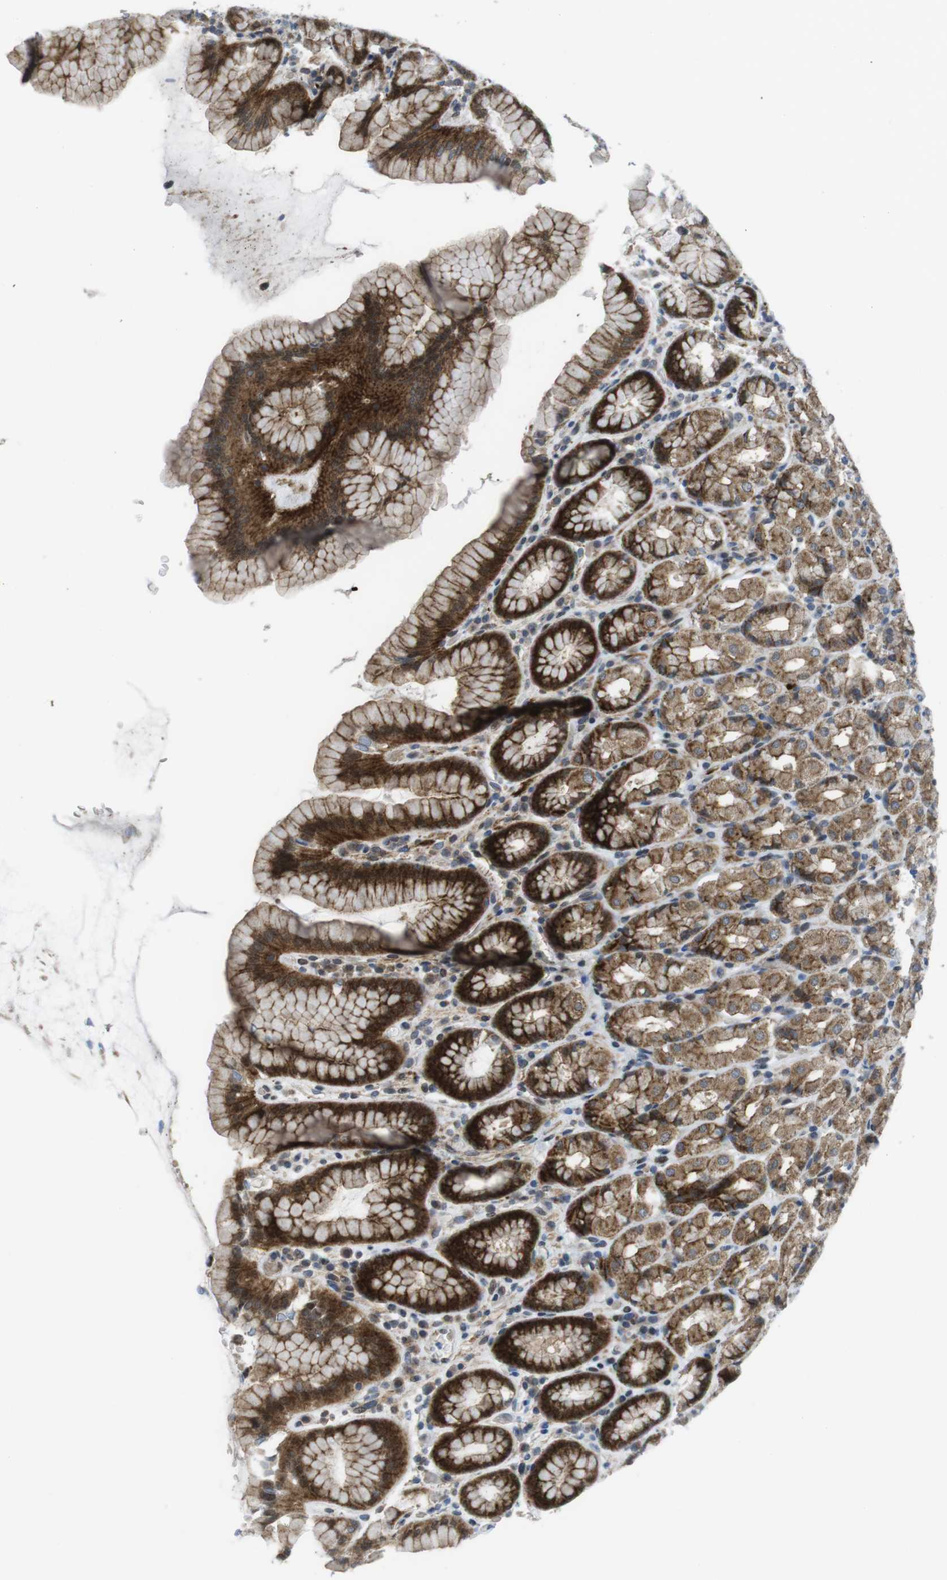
{"staining": {"intensity": "strong", "quantity": "25%-75%", "location": "cytoplasmic/membranous"}, "tissue": "stomach", "cell_type": "Glandular cells", "image_type": "normal", "snomed": [{"axis": "morphology", "description": "Normal tissue, NOS"}, {"axis": "topography", "description": "Stomach, upper"}], "caption": "Immunohistochemistry (IHC) of benign stomach reveals high levels of strong cytoplasmic/membranous staining in about 25%-75% of glandular cells.", "gene": "CUL7", "patient": {"sex": "male", "age": 68}}